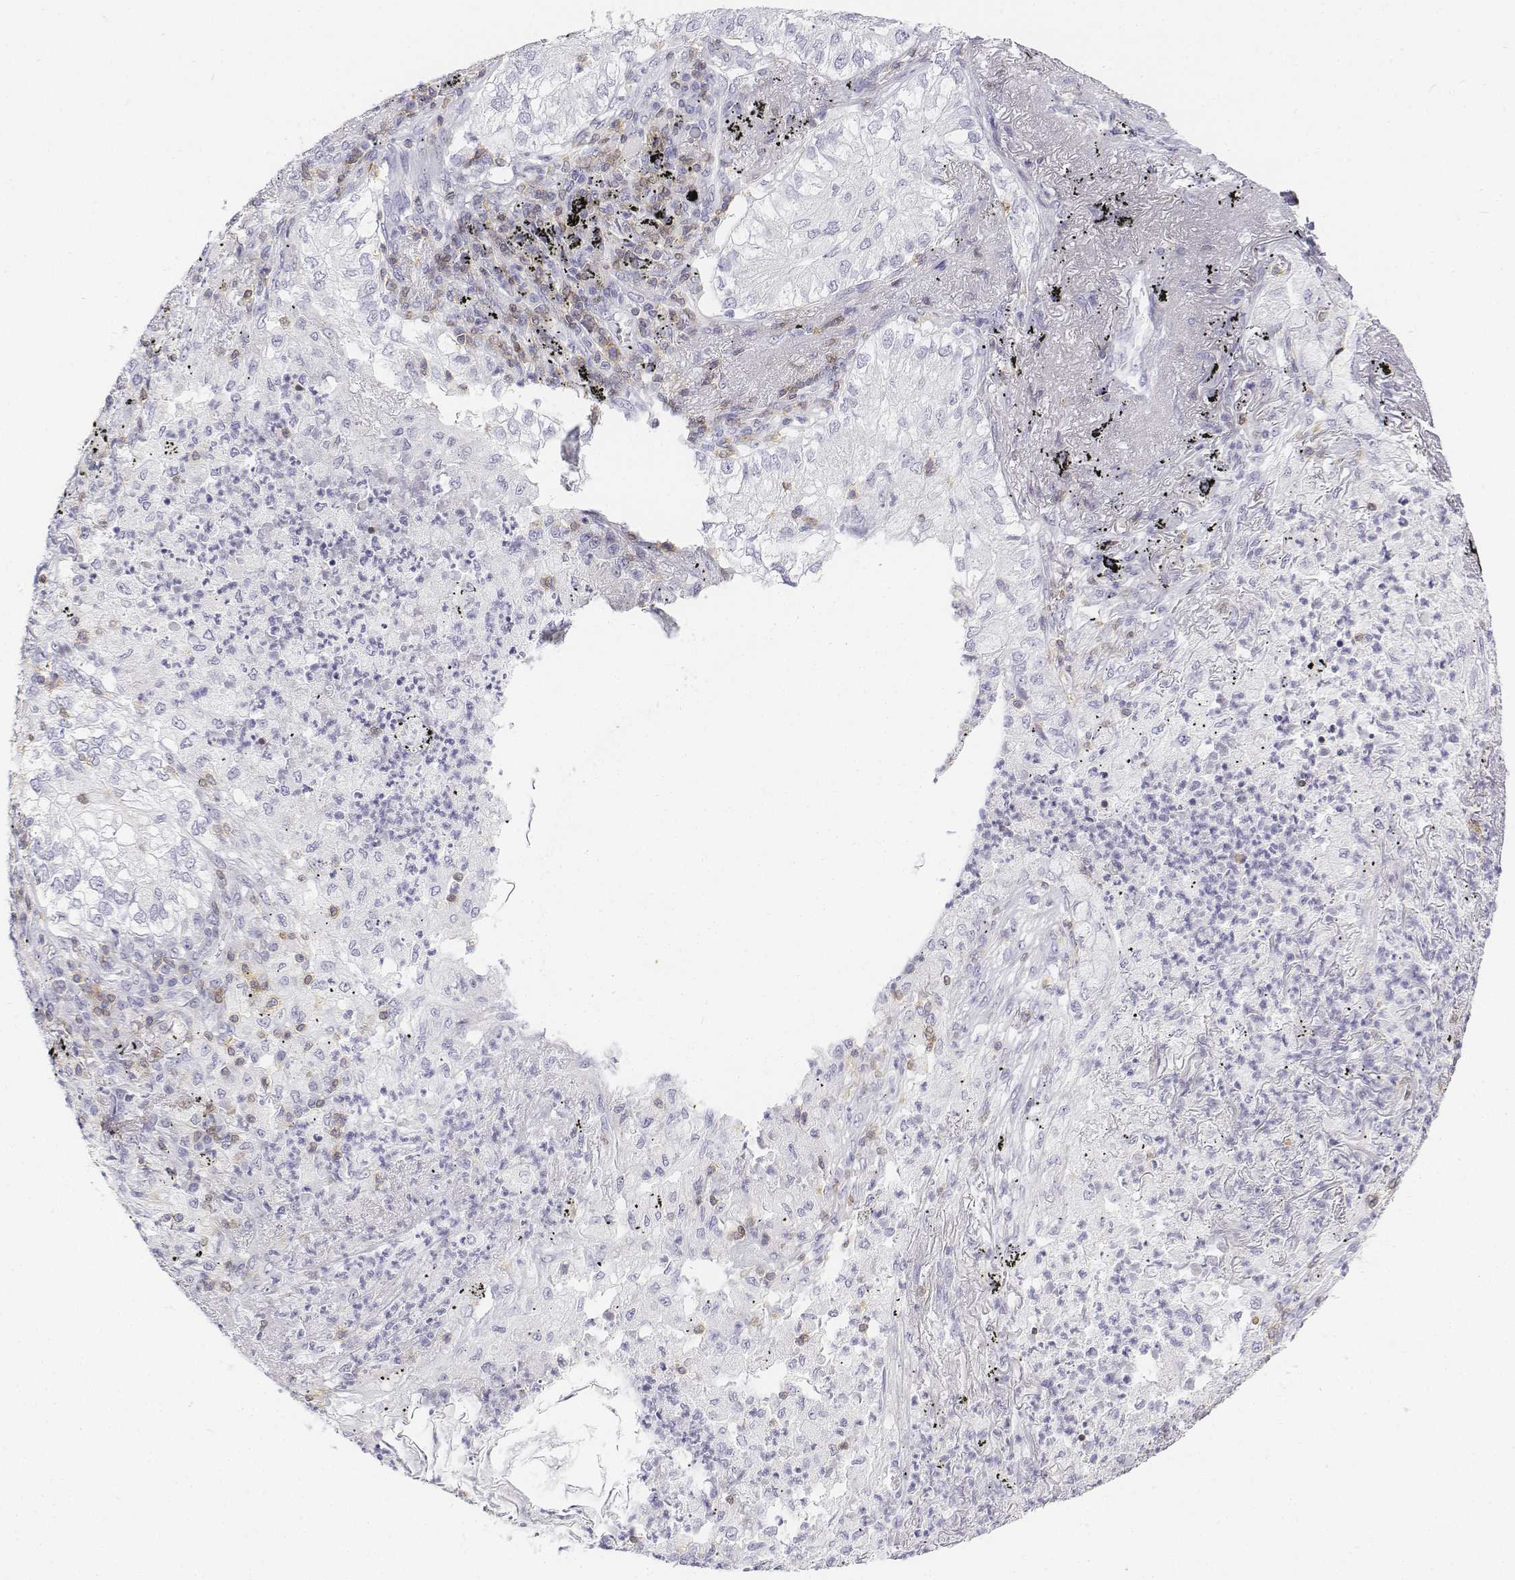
{"staining": {"intensity": "negative", "quantity": "none", "location": "none"}, "tissue": "lung cancer", "cell_type": "Tumor cells", "image_type": "cancer", "snomed": [{"axis": "morphology", "description": "Adenocarcinoma, NOS"}, {"axis": "topography", "description": "Lung"}], "caption": "Immunohistochemical staining of adenocarcinoma (lung) reveals no significant expression in tumor cells.", "gene": "CD3E", "patient": {"sex": "female", "age": 73}}